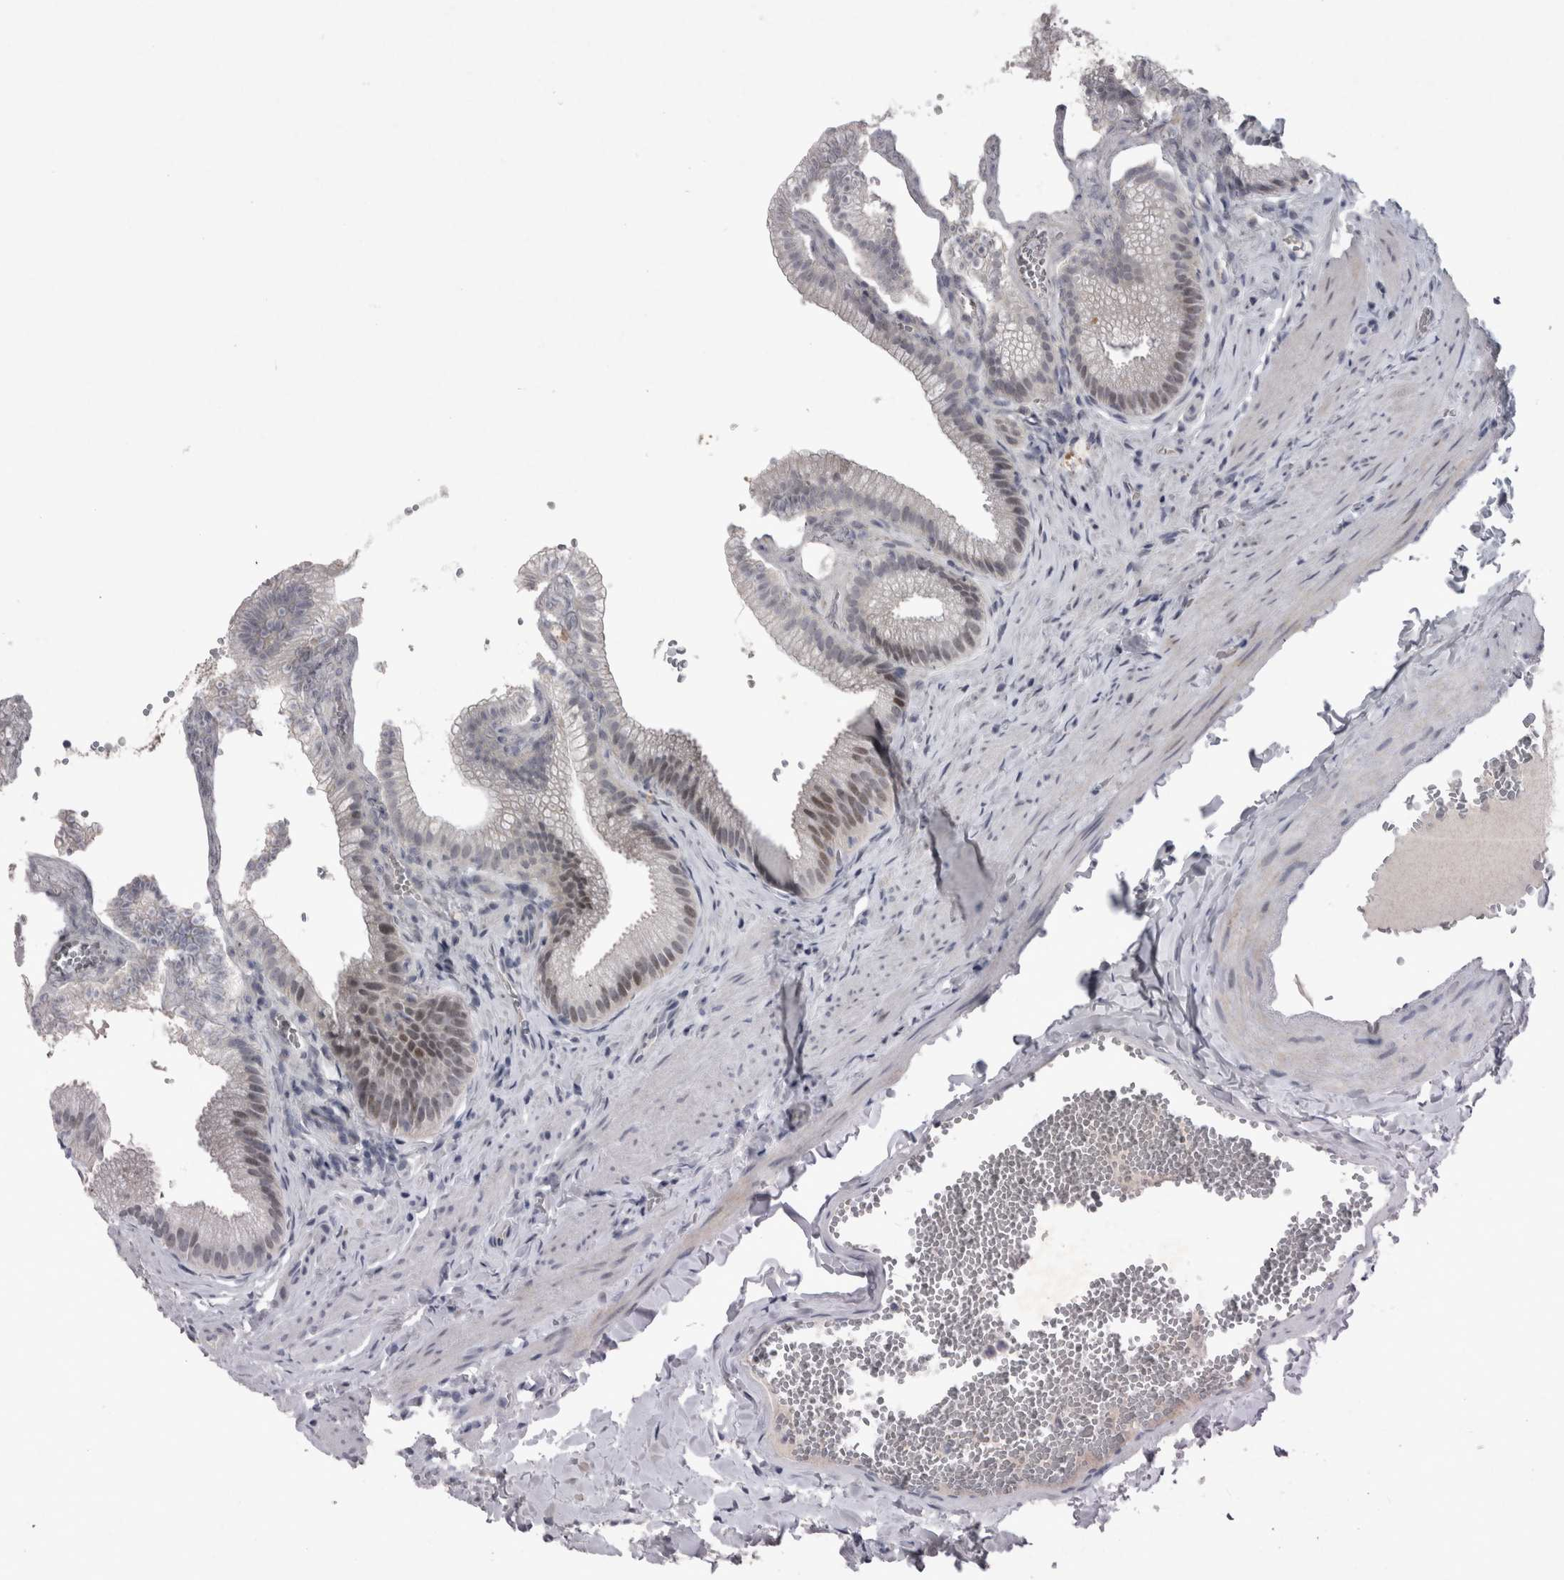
{"staining": {"intensity": "moderate", "quantity": "25%-75%", "location": "nuclear"}, "tissue": "gallbladder", "cell_type": "Glandular cells", "image_type": "normal", "snomed": [{"axis": "morphology", "description": "Normal tissue, NOS"}, {"axis": "topography", "description": "Gallbladder"}], "caption": "Brown immunohistochemical staining in benign human gallbladder demonstrates moderate nuclear expression in about 25%-75% of glandular cells. (Brightfield microscopy of DAB IHC at high magnification).", "gene": "PDX1", "patient": {"sex": "male", "age": 38}}